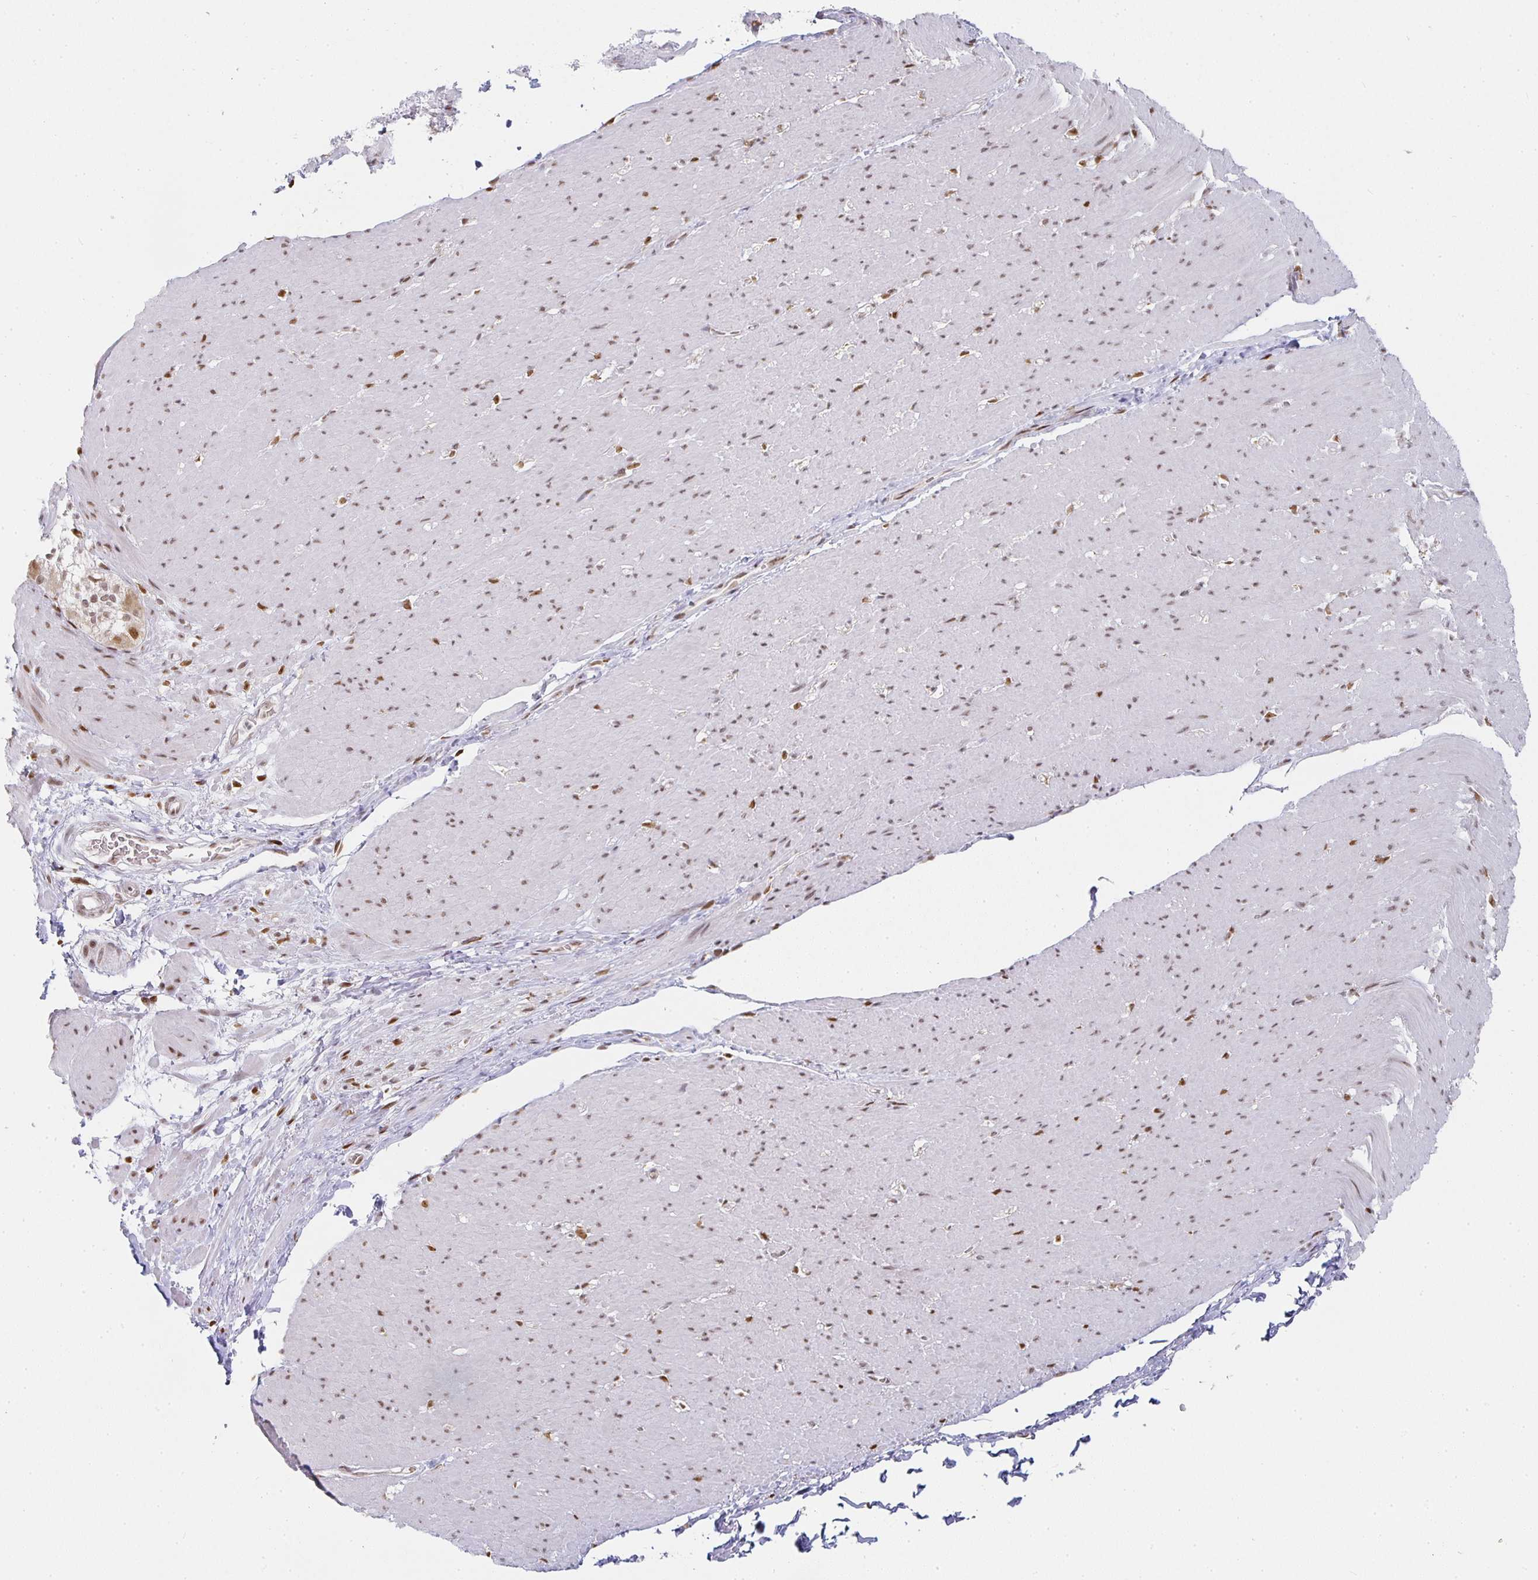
{"staining": {"intensity": "weak", "quantity": "25%-75%", "location": "nuclear"}, "tissue": "smooth muscle", "cell_type": "Smooth muscle cells", "image_type": "normal", "snomed": [{"axis": "morphology", "description": "Normal tissue, NOS"}, {"axis": "topography", "description": "Smooth muscle"}, {"axis": "topography", "description": "Rectum"}], "caption": "Protein expression analysis of normal smooth muscle exhibits weak nuclear expression in about 25%-75% of smooth muscle cells. The protein is stained brown, and the nuclei are stained in blue (DAB IHC with brightfield microscopy, high magnification).", "gene": "SMARCA2", "patient": {"sex": "male", "age": 53}}